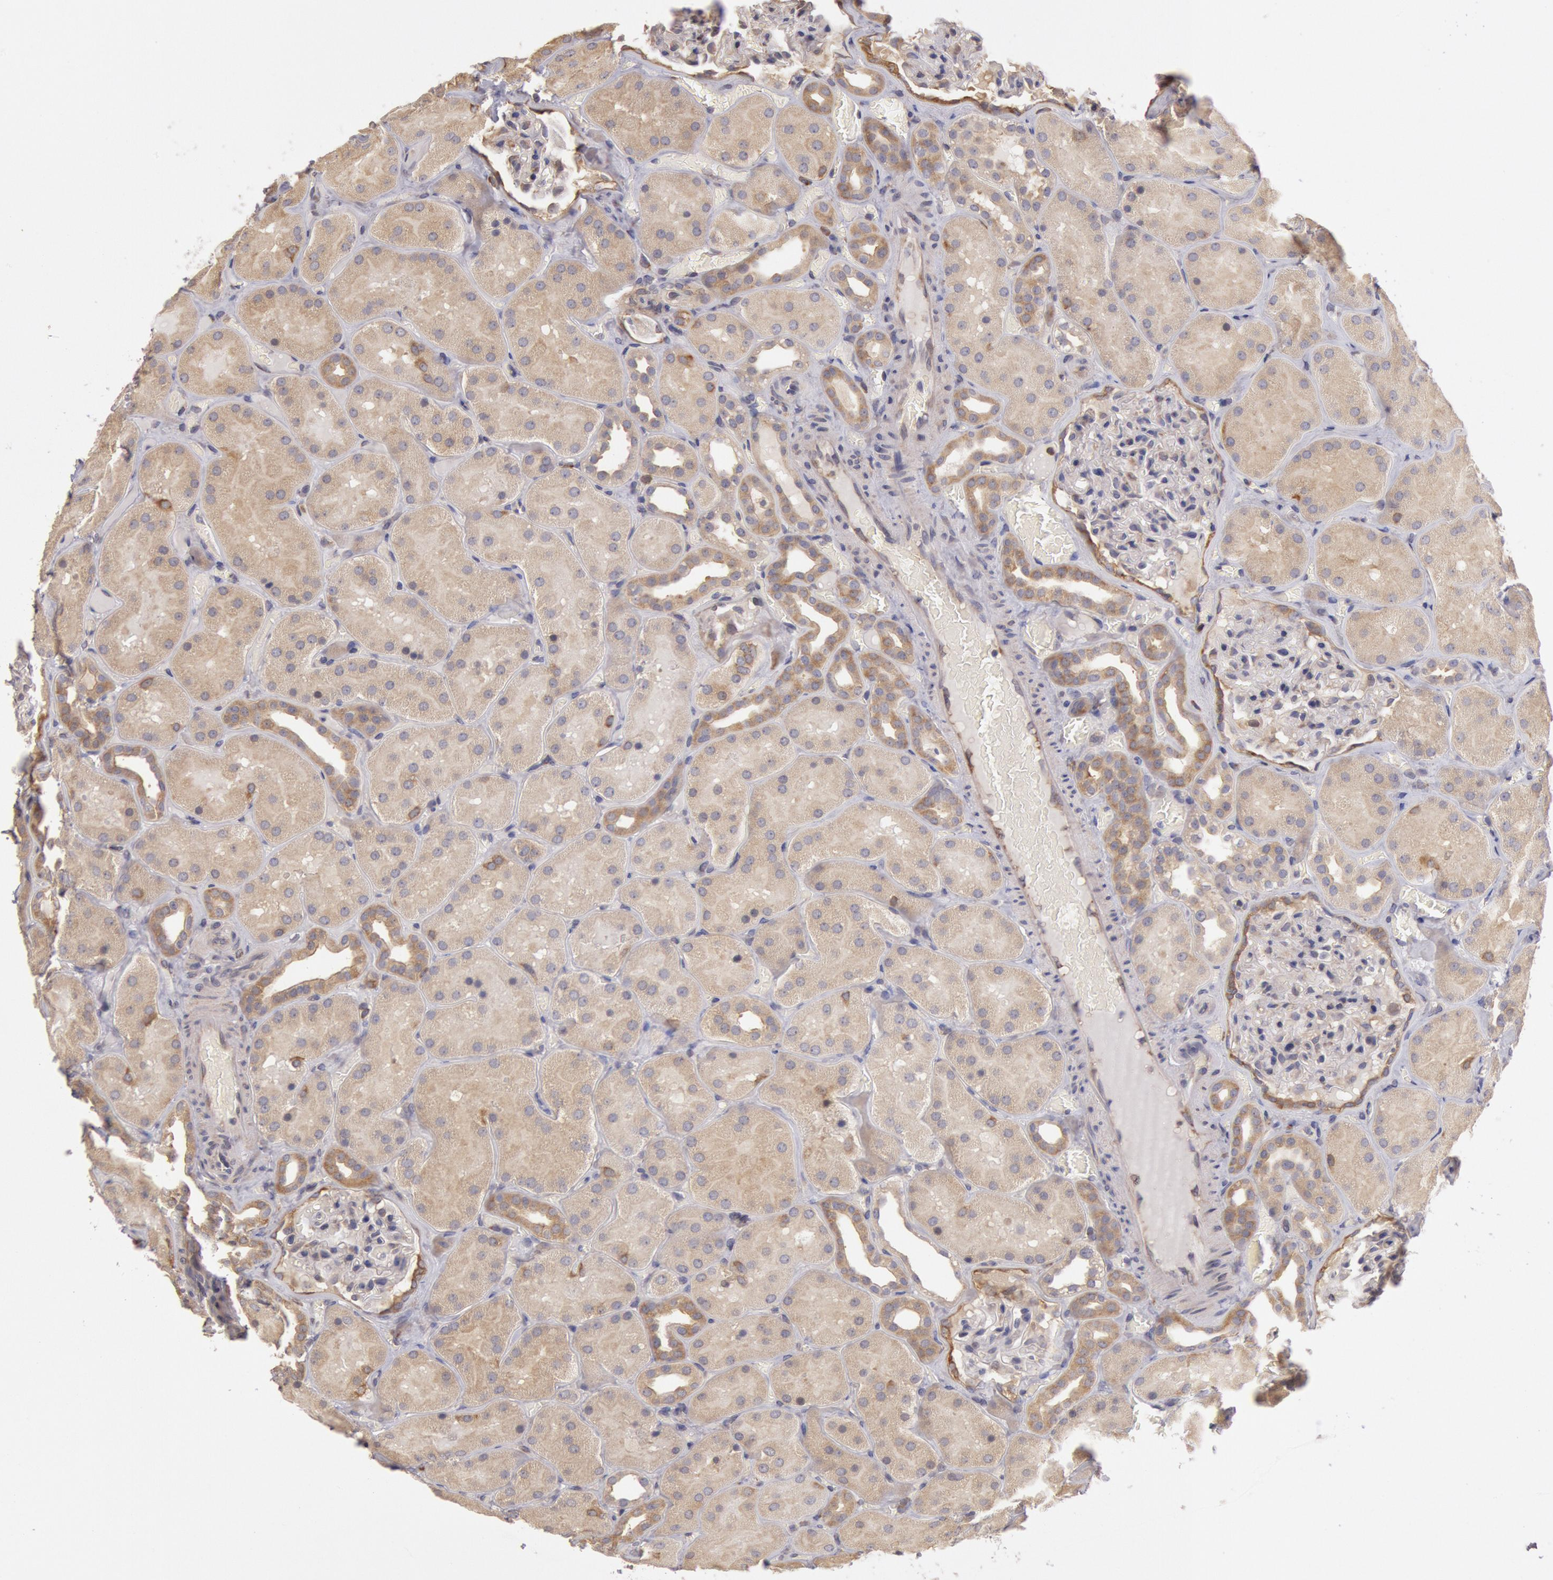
{"staining": {"intensity": "moderate", "quantity": "25%-75%", "location": "cytoplasmic/membranous"}, "tissue": "kidney", "cell_type": "Cells in glomeruli", "image_type": "normal", "snomed": [{"axis": "morphology", "description": "Normal tissue, NOS"}, {"axis": "topography", "description": "Kidney"}], "caption": "Immunohistochemistry micrograph of benign kidney stained for a protein (brown), which shows medium levels of moderate cytoplasmic/membranous positivity in approximately 25%-75% of cells in glomeruli.", "gene": "NMT2", "patient": {"sex": "male", "age": 28}}